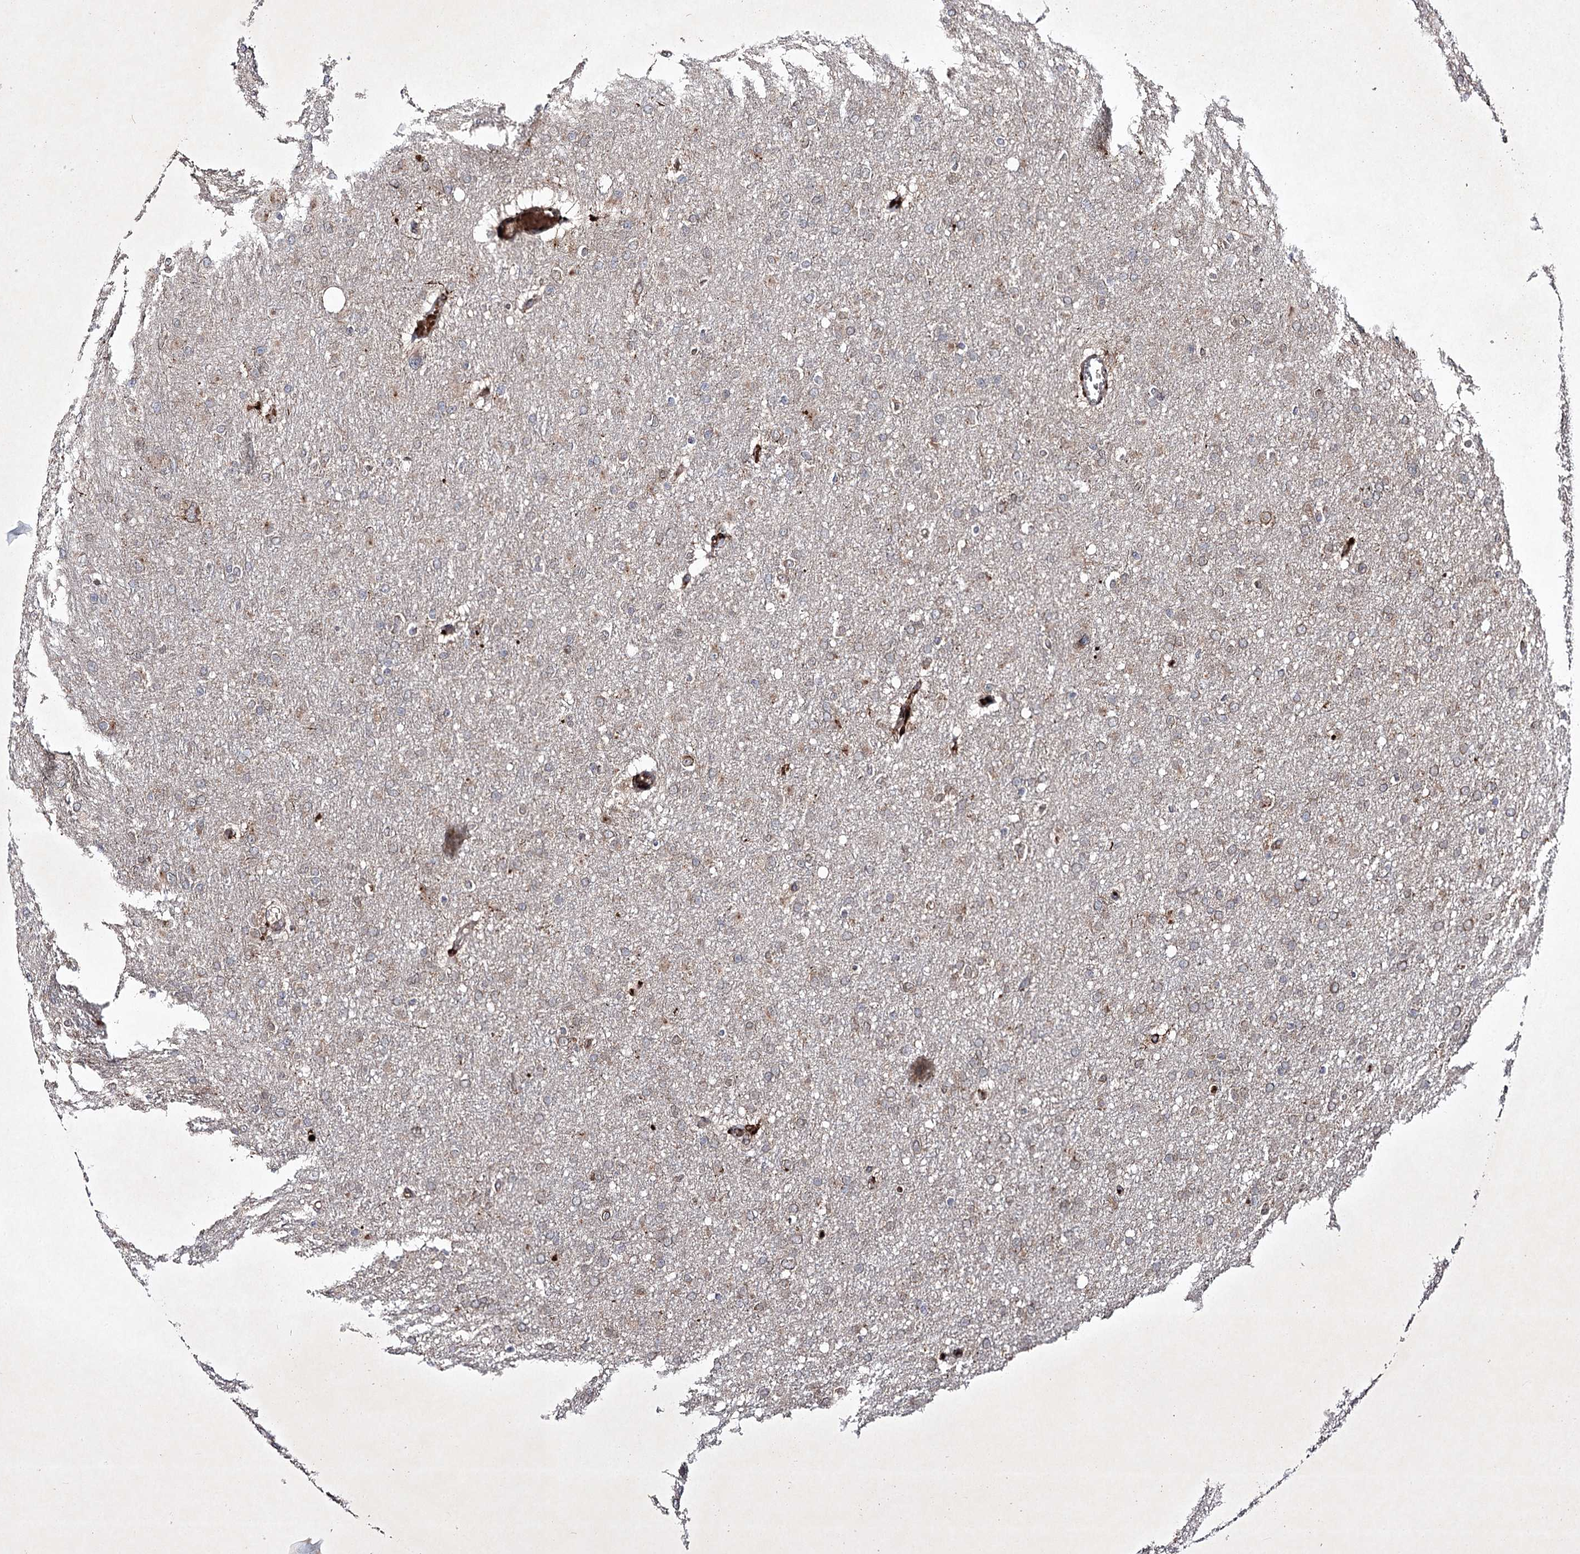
{"staining": {"intensity": "weak", "quantity": "<25%", "location": "cytoplasmic/membranous"}, "tissue": "glioma", "cell_type": "Tumor cells", "image_type": "cancer", "snomed": [{"axis": "morphology", "description": "Glioma, malignant, High grade"}, {"axis": "topography", "description": "Cerebral cortex"}], "caption": "Tumor cells show no significant expression in malignant glioma (high-grade).", "gene": "ALG9", "patient": {"sex": "female", "age": 36}}